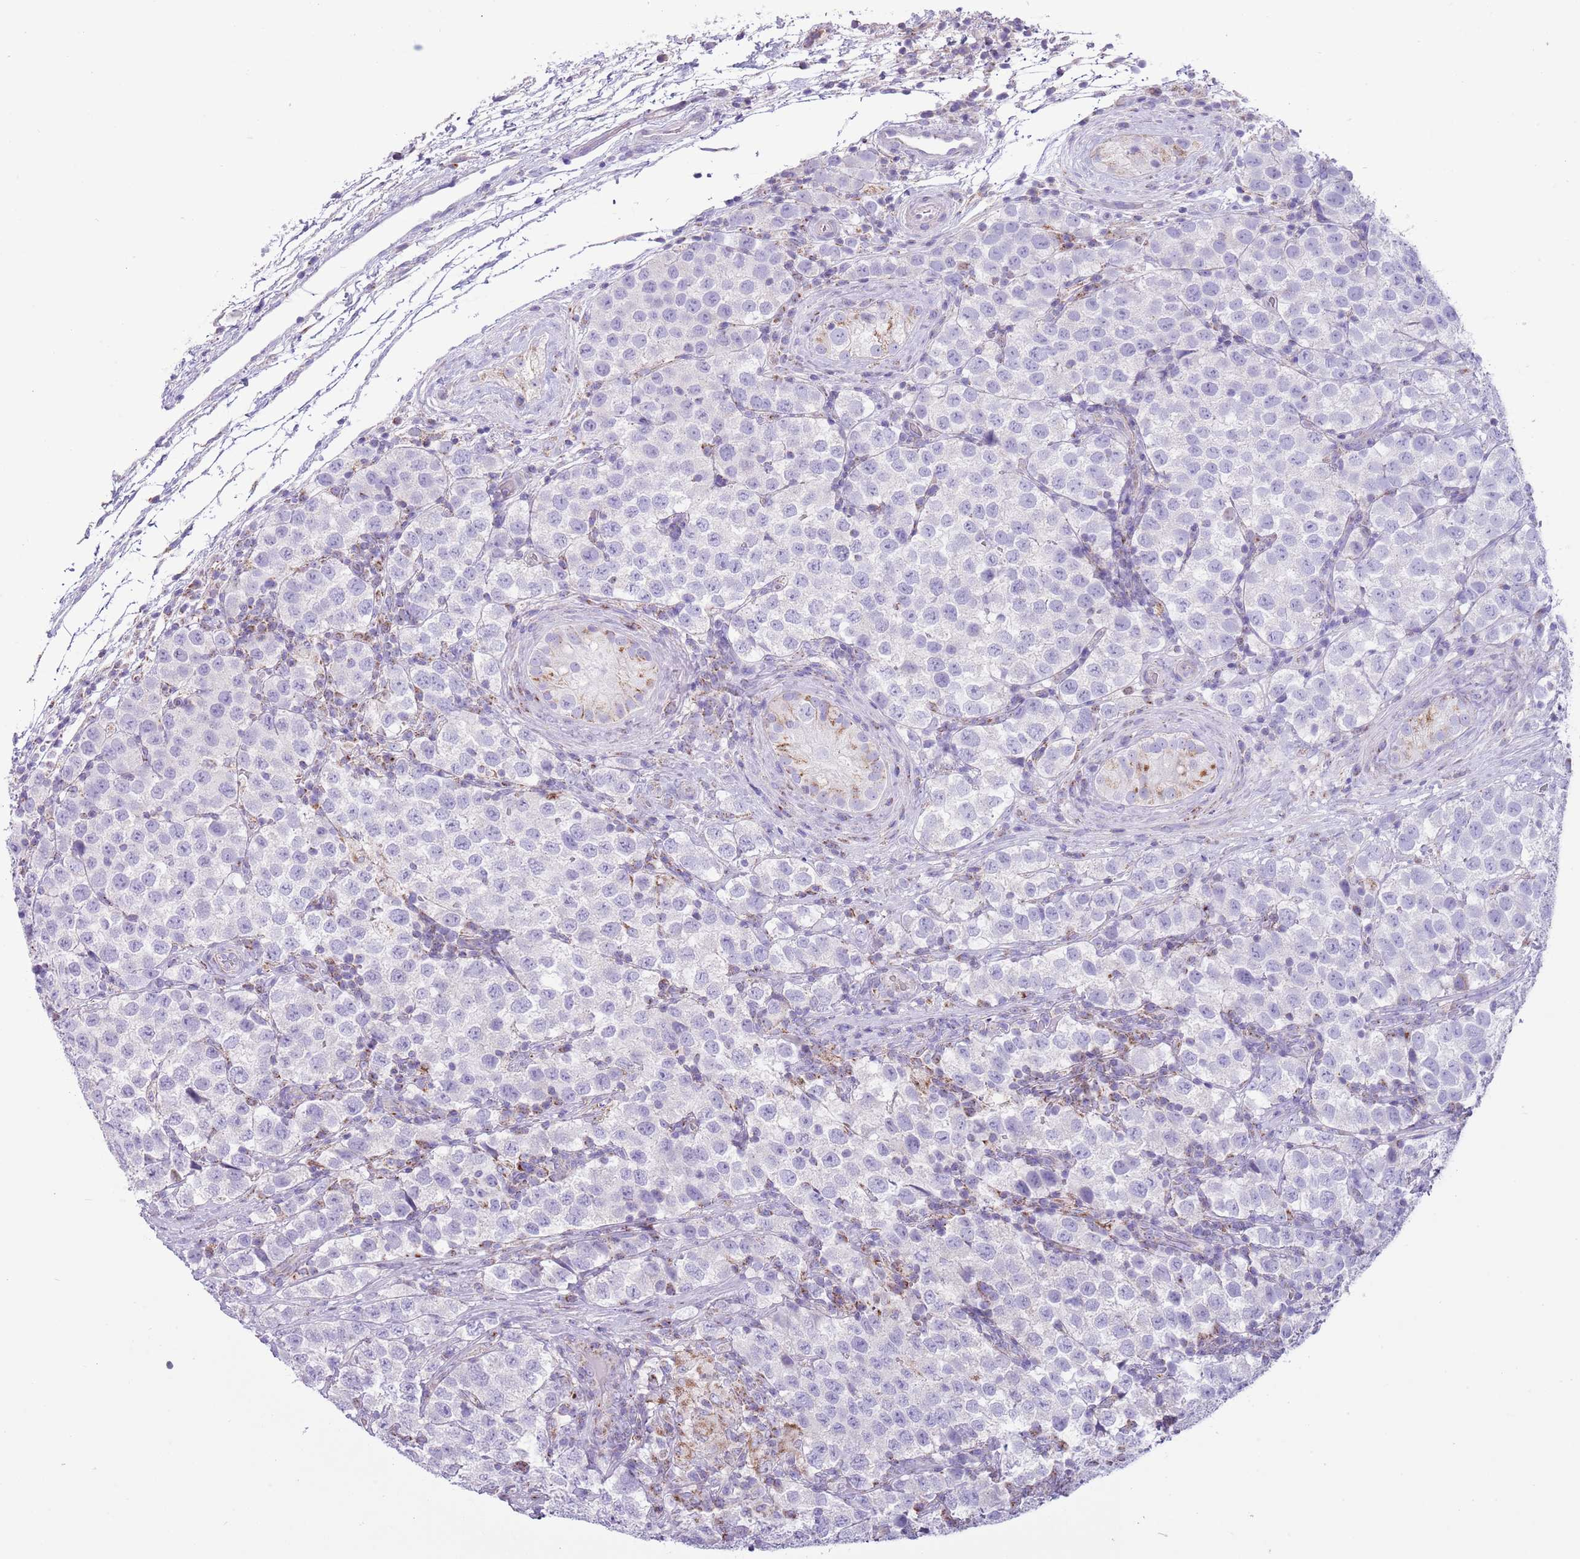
{"staining": {"intensity": "negative", "quantity": "none", "location": "none"}, "tissue": "testis cancer", "cell_type": "Tumor cells", "image_type": "cancer", "snomed": [{"axis": "morphology", "description": "Seminoma, NOS"}, {"axis": "topography", "description": "Testis"}], "caption": "Immunohistochemistry photomicrograph of neoplastic tissue: testis cancer (seminoma) stained with DAB displays no significant protein expression in tumor cells. (DAB immunohistochemistry (IHC) visualized using brightfield microscopy, high magnification).", "gene": "ATP6V1B1", "patient": {"sex": "male", "age": 34}}